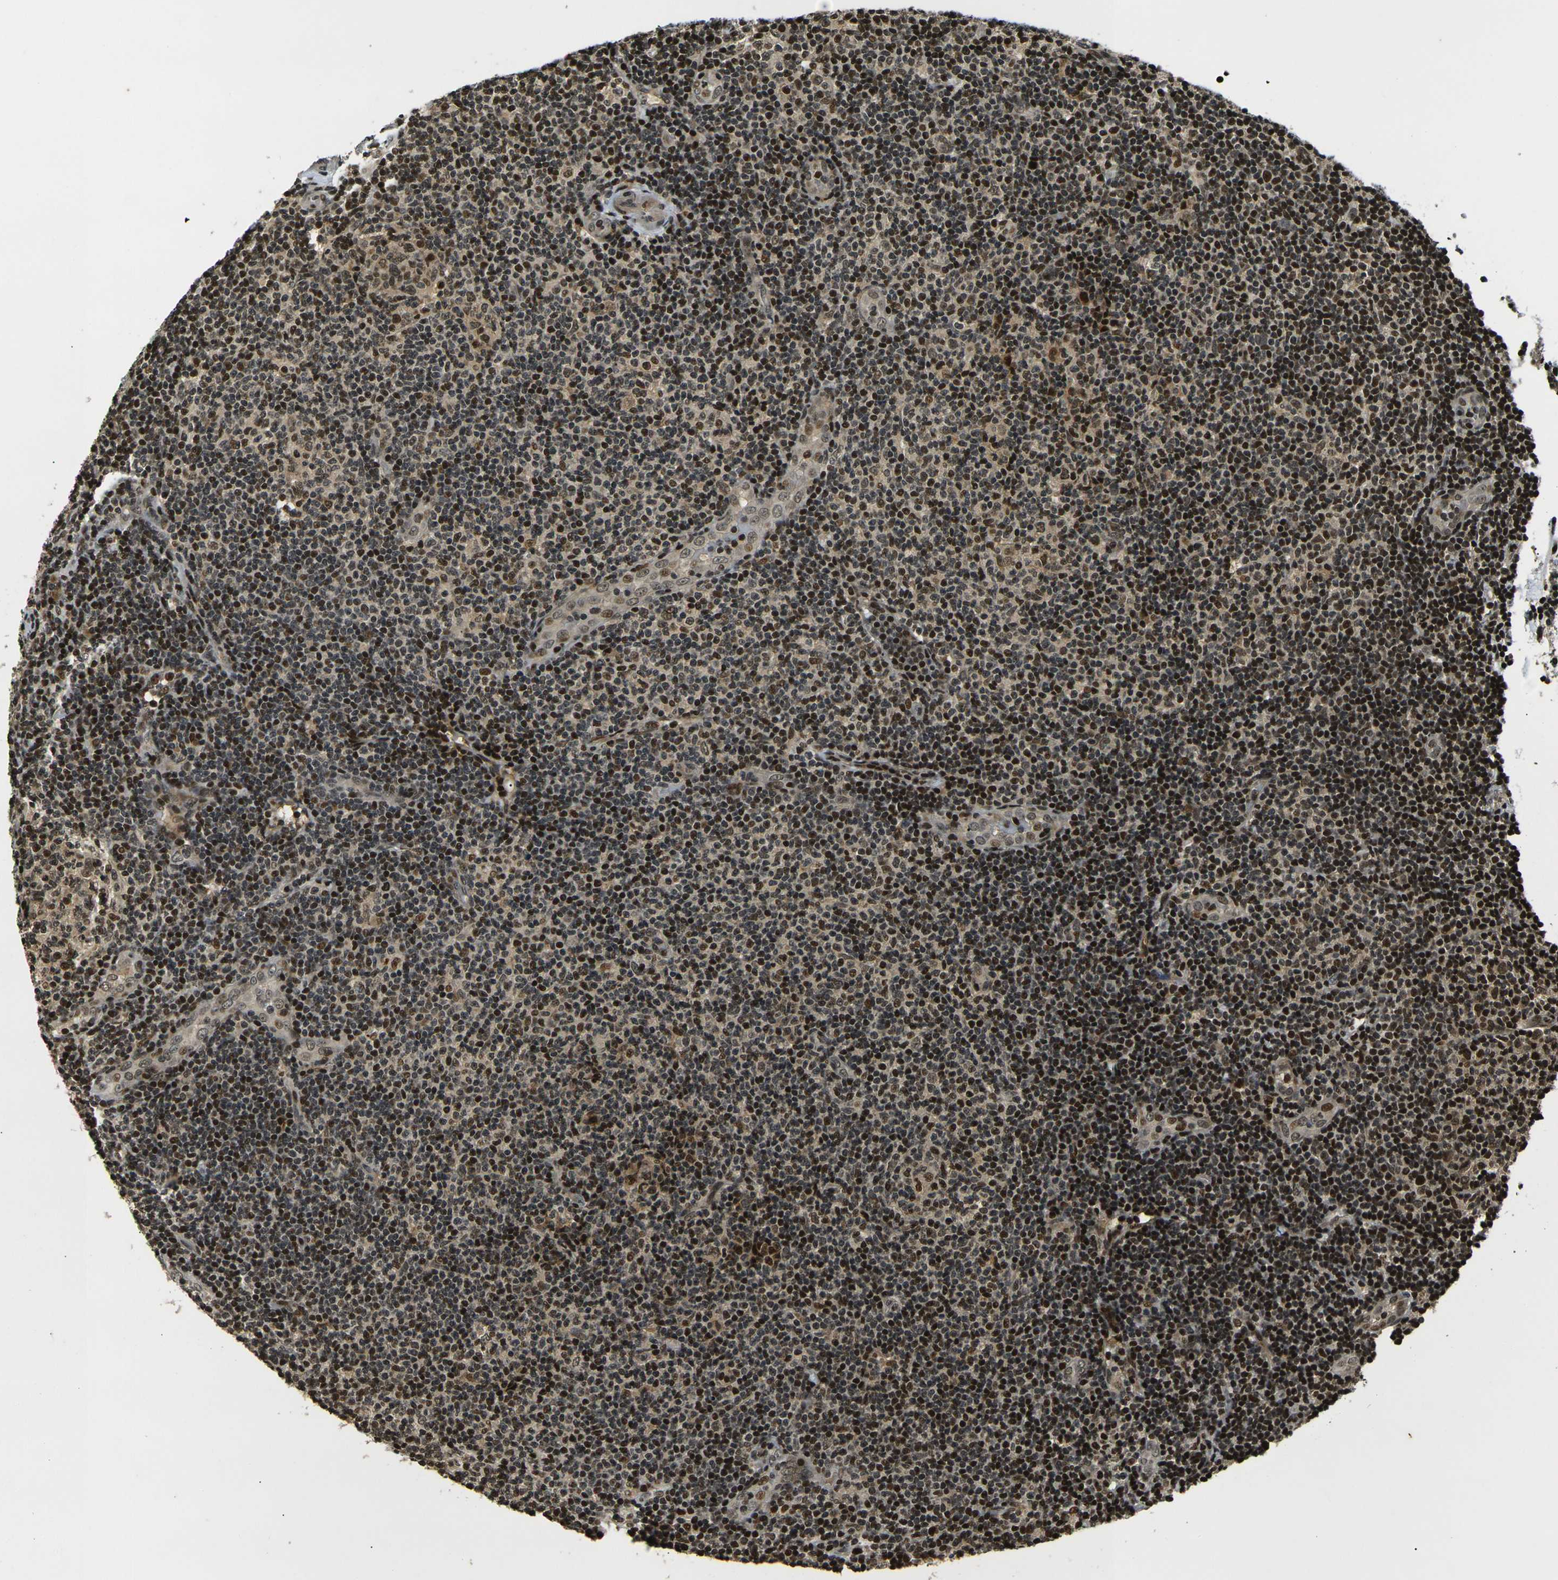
{"staining": {"intensity": "strong", "quantity": "25%-75%", "location": "nuclear"}, "tissue": "lymphoma", "cell_type": "Tumor cells", "image_type": "cancer", "snomed": [{"axis": "morphology", "description": "Malignant lymphoma, non-Hodgkin's type, Low grade"}, {"axis": "topography", "description": "Lymph node"}], "caption": "Lymphoma tissue exhibits strong nuclear positivity in approximately 25%-75% of tumor cells, visualized by immunohistochemistry.", "gene": "ACTL6A", "patient": {"sex": "male", "age": 83}}